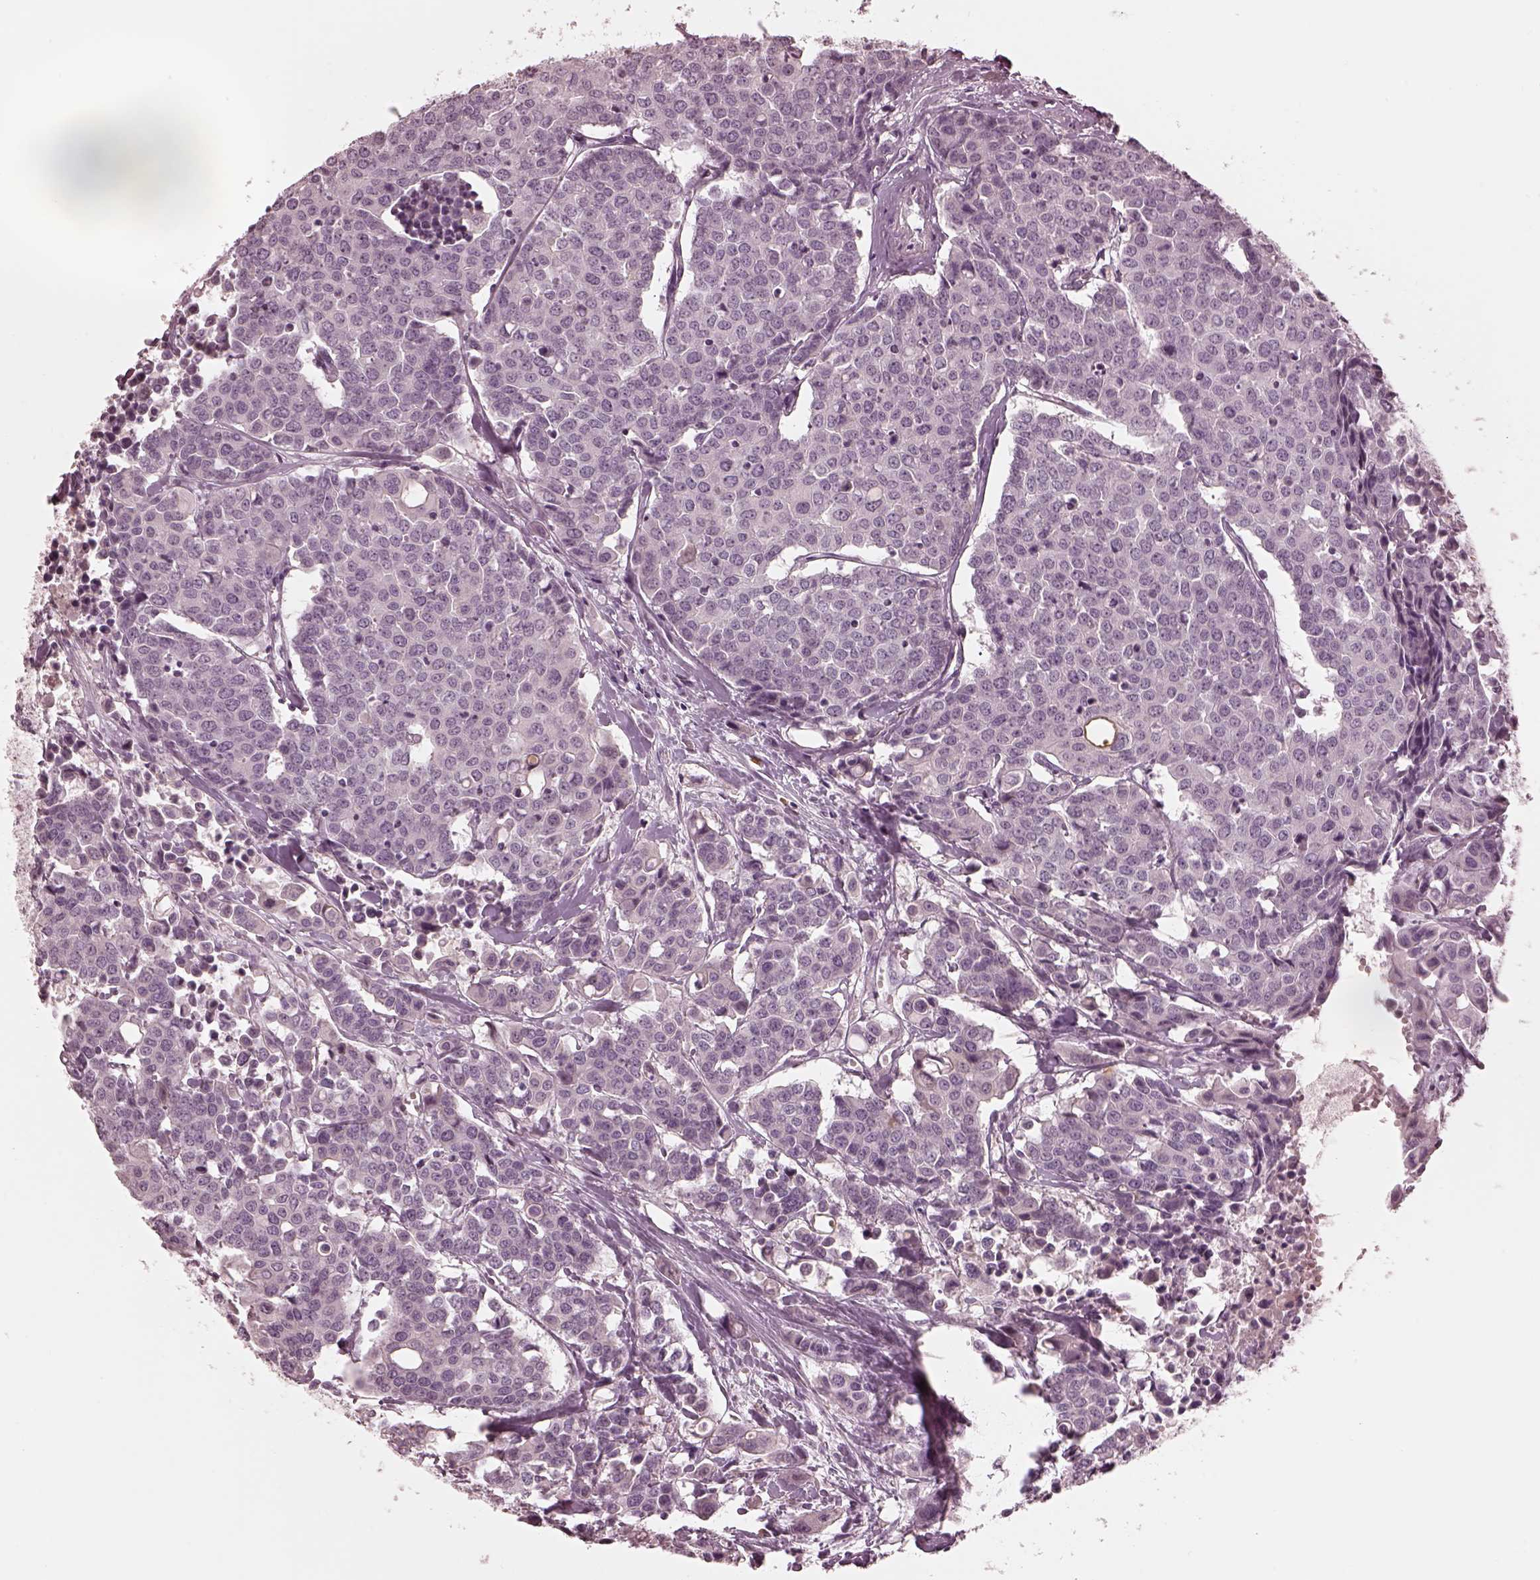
{"staining": {"intensity": "negative", "quantity": "none", "location": "none"}, "tissue": "carcinoid", "cell_type": "Tumor cells", "image_type": "cancer", "snomed": [{"axis": "morphology", "description": "Carcinoid, malignant, NOS"}, {"axis": "topography", "description": "Colon"}], "caption": "Human carcinoid stained for a protein using immunohistochemistry reveals no staining in tumor cells.", "gene": "MIA", "patient": {"sex": "male", "age": 81}}